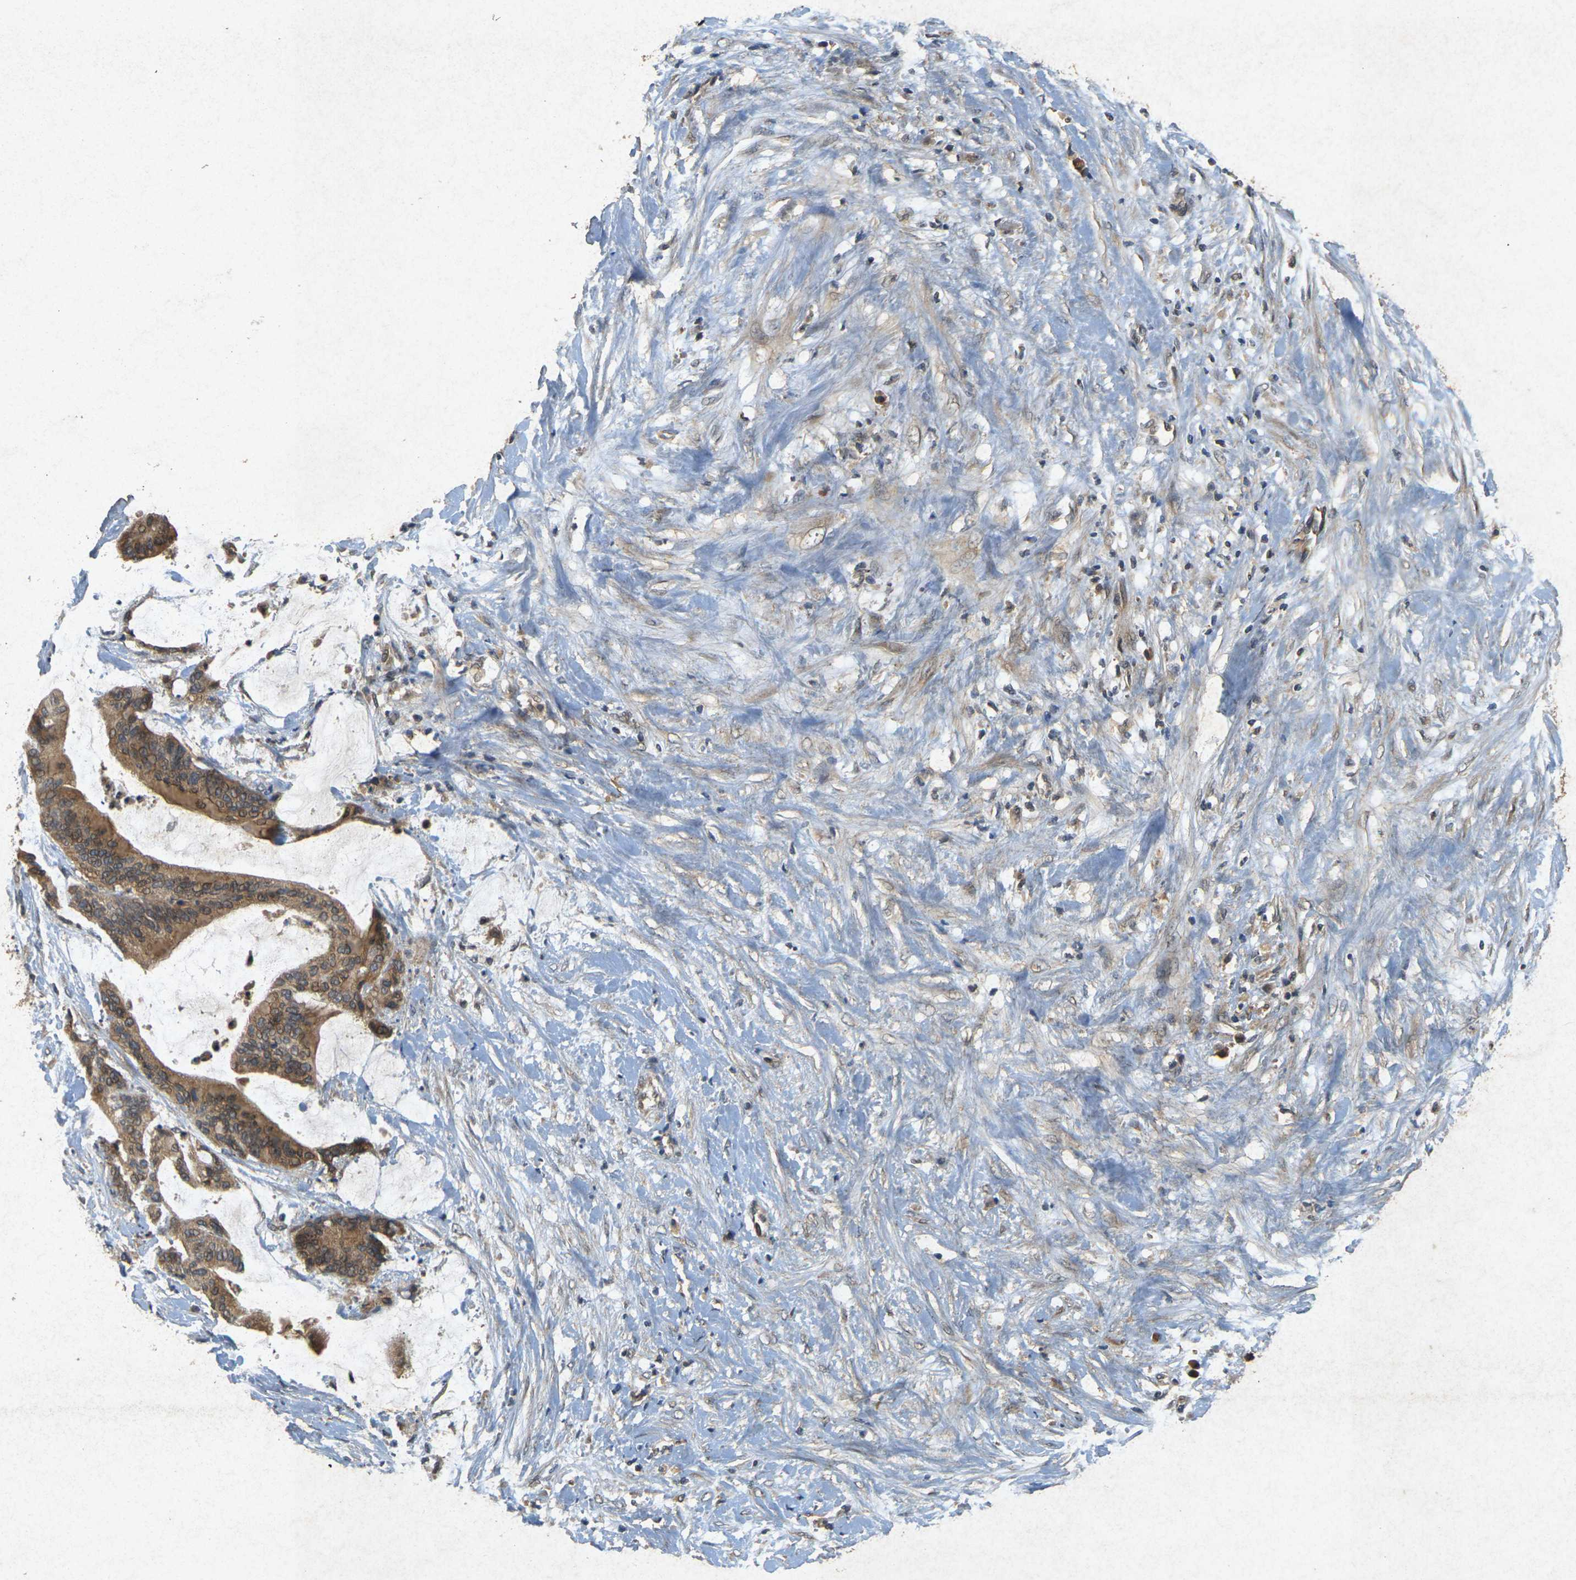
{"staining": {"intensity": "moderate", "quantity": ">75%", "location": "cytoplasmic/membranous"}, "tissue": "liver cancer", "cell_type": "Tumor cells", "image_type": "cancer", "snomed": [{"axis": "morphology", "description": "Cholangiocarcinoma"}, {"axis": "topography", "description": "Liver"}], "caption": "Human liver cancer stained for a protein (brown) demonstrates moderate cytoplasmic/membranous positive expression in approximately >75% of tumor cells.", "gene": "ERN1", "patient": {"sex": "female", "age": 73}}